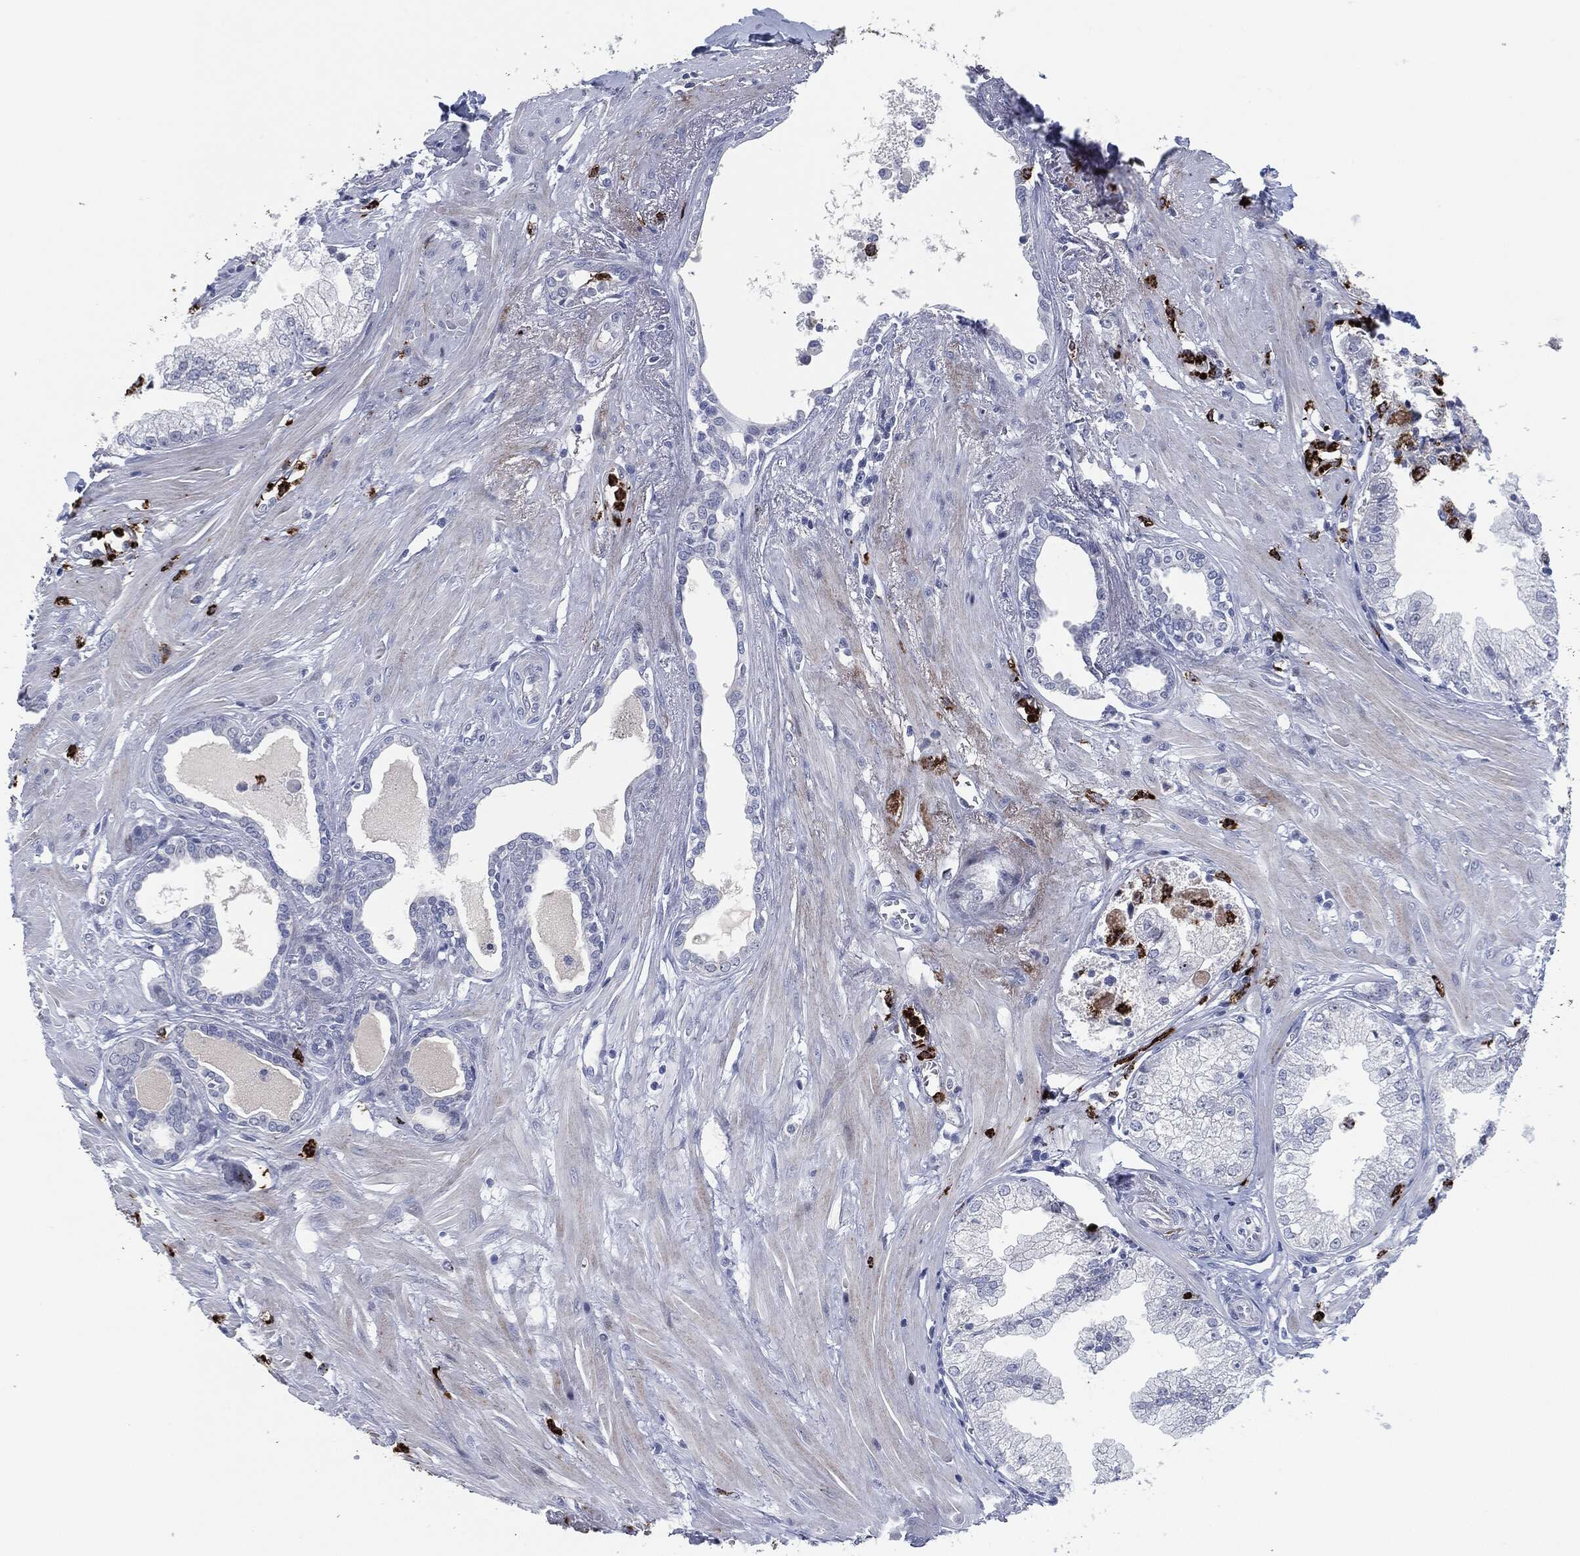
{"staining": {"intensity": "weak", "quantity": "<25%", "location": "nuclear"}, "tissue": "prostate cancer", "cell_type": "Tumor cells", "image_type": "cancer", "snomed": [{"axis": "morphology", "description": "Adenocarcinoma, NOS"}, {"axis": "topography", "description": "Prostate and seminal vesicle, NOS"}, {"axis": "topography", "description": "Prostate"}], "caption": "DAB immunohistochemical staining of human adenocarcinoma (prostate) reveals no significant expression in tumor cells.", "gene": "MPO", "patient": {"sex": "male", "age": 79}}